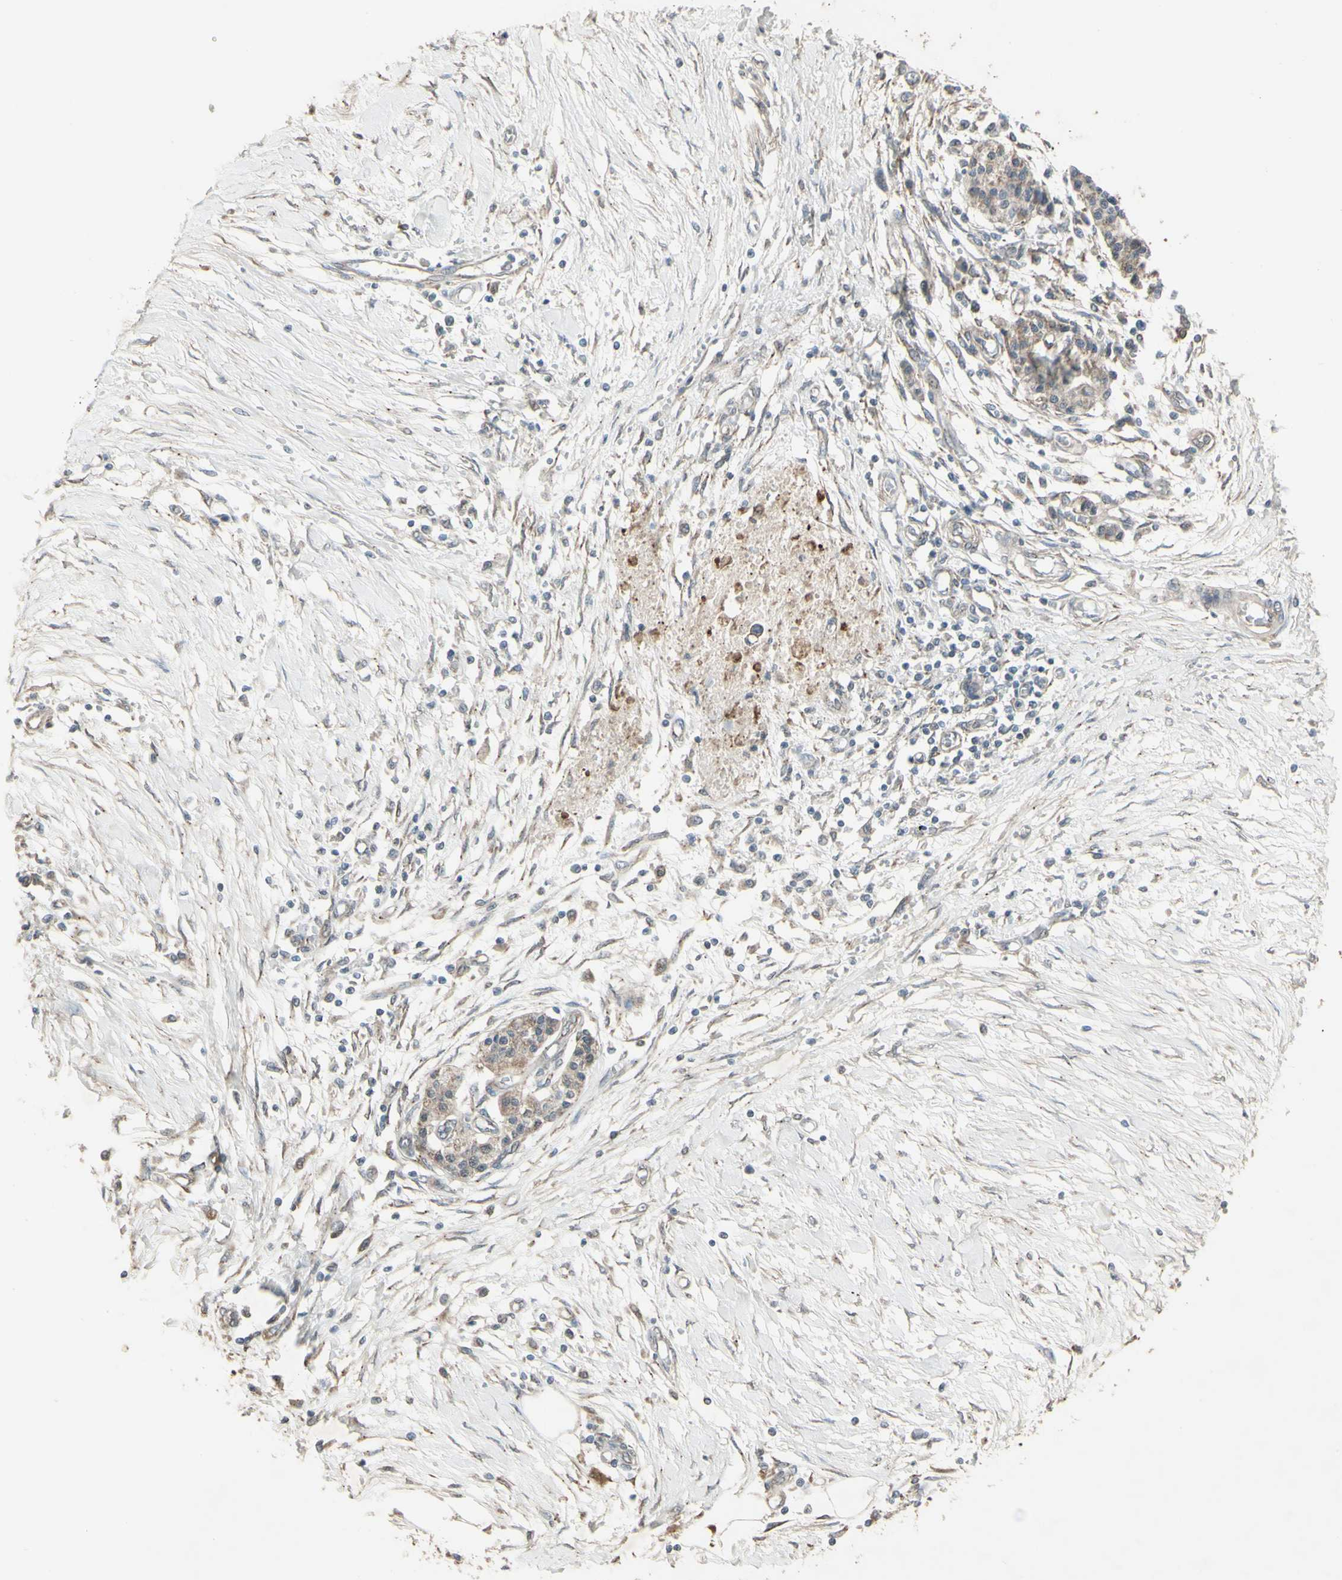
{"staining": {"intensity": "moderate", "quantity": ">75%", "location": "cytoplasmic/membranous"}, "tissue": "pancreatic cancer", "cell_type": "Tumor cells", "image_type": "cancer", "snomed": [{"axis": "morphology", "description": "Adenocarcinoma, NOS"}, {"axis": "topography", "description": "Pancreas"}], "caption": "Brown immunohistochemical staining in human pancreatic cancer shows moderate cytoplasmic/membranous expression in about >75% of tumor cells. (DAB IHC with brightfield microscopy, high magnification).", "gene": "FXYD3", "patient": {"sex": "female", "age": 70}}